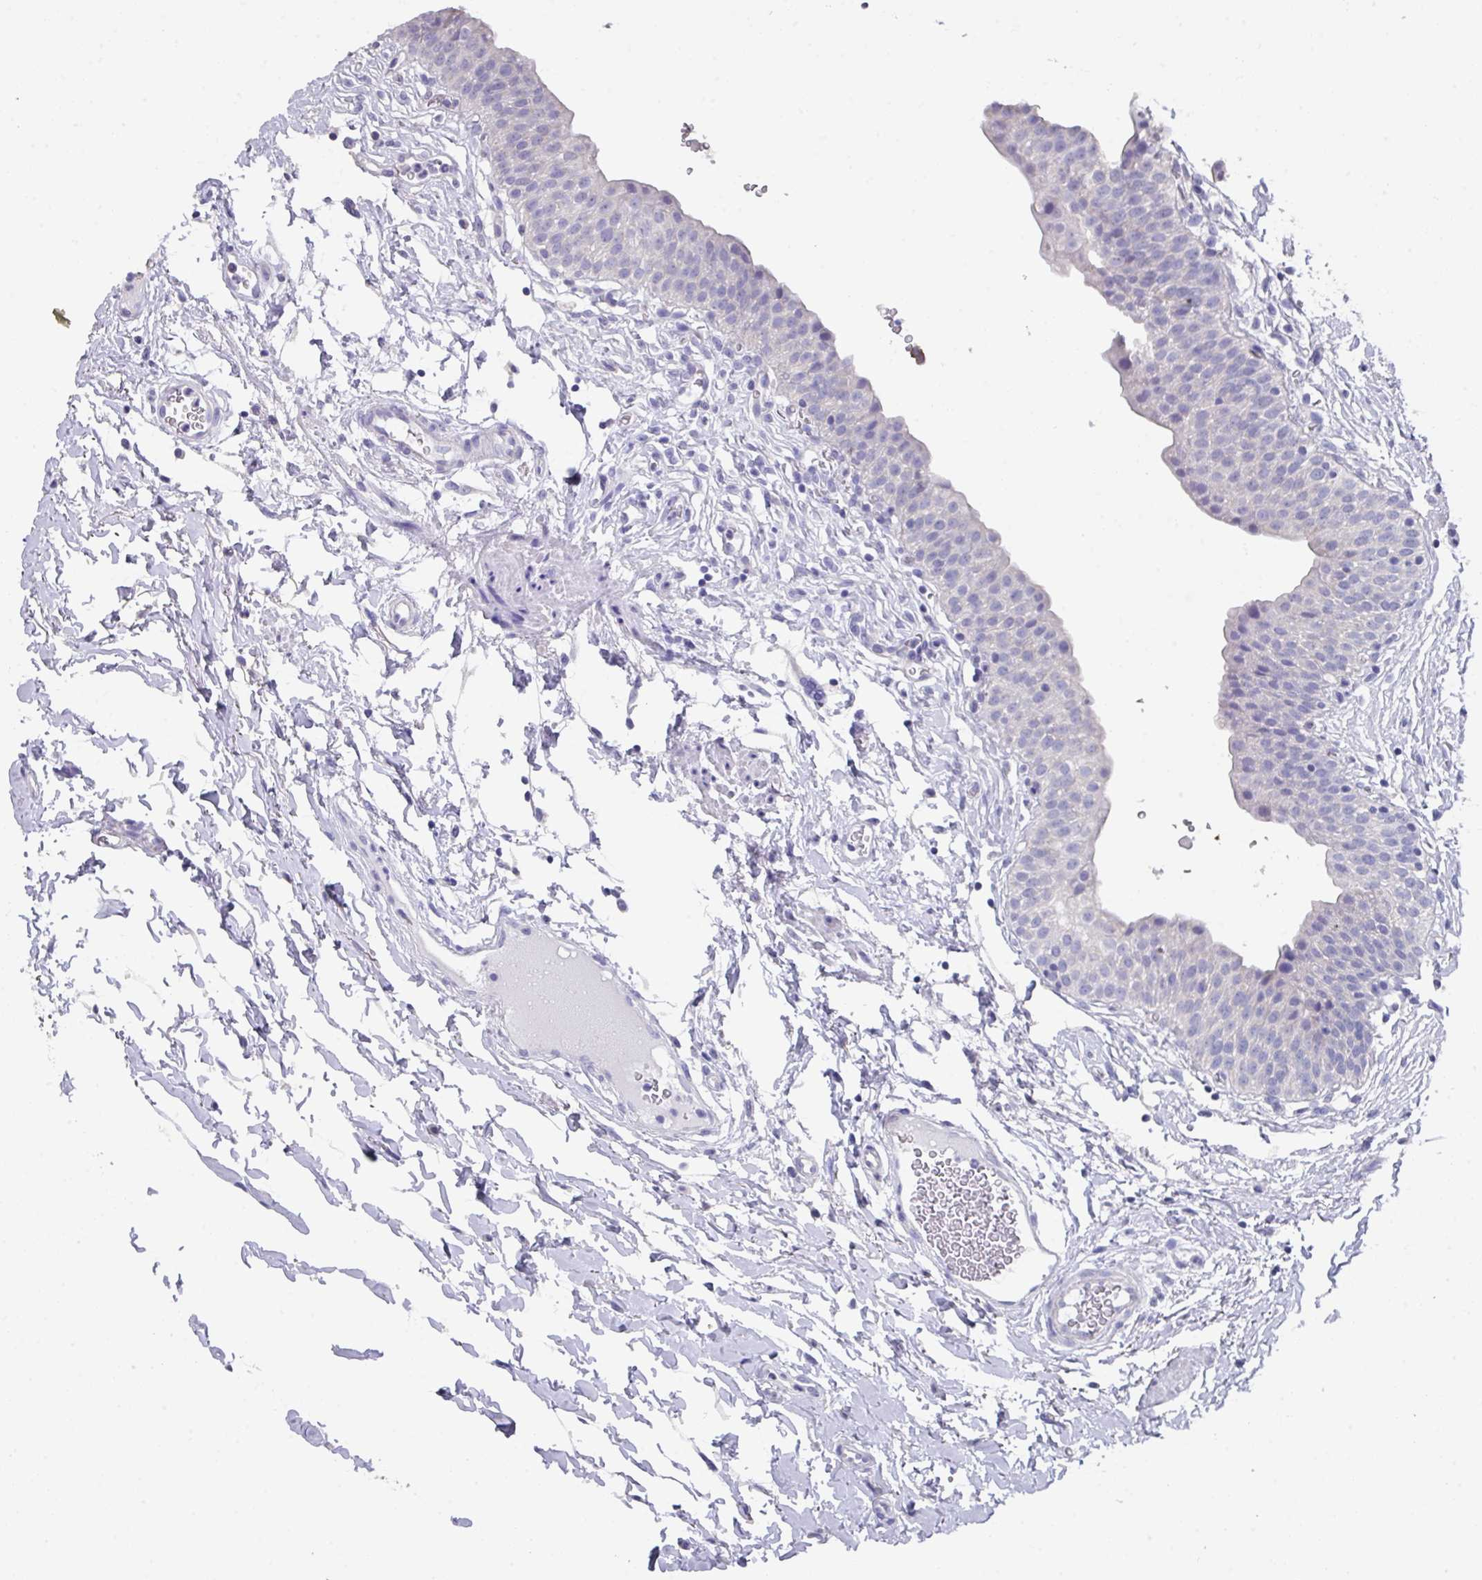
{"staining": {"intensity": "negative", "quantity": "none", "location": "none"}, "tissue": "urinary bladder", "cell_type": "Urothelial cells", "image_type": "normal", "snomed": [{"axis": "morphology", "description": "Normal tissue, NOS"}, {"axis": "topography", "description": "Urinary bladder"}, {"axis": "topography", "description": "Peripheral nerve tissue"}], "caption": "Immunohistochemistry (IHC) photomicrograph of benign urinary bladder stained for a protein (brown), which demonstrates no expression in urothelial cells.", "gene": "DAZ1", "patient": {"sex": "male", "age": 55}}